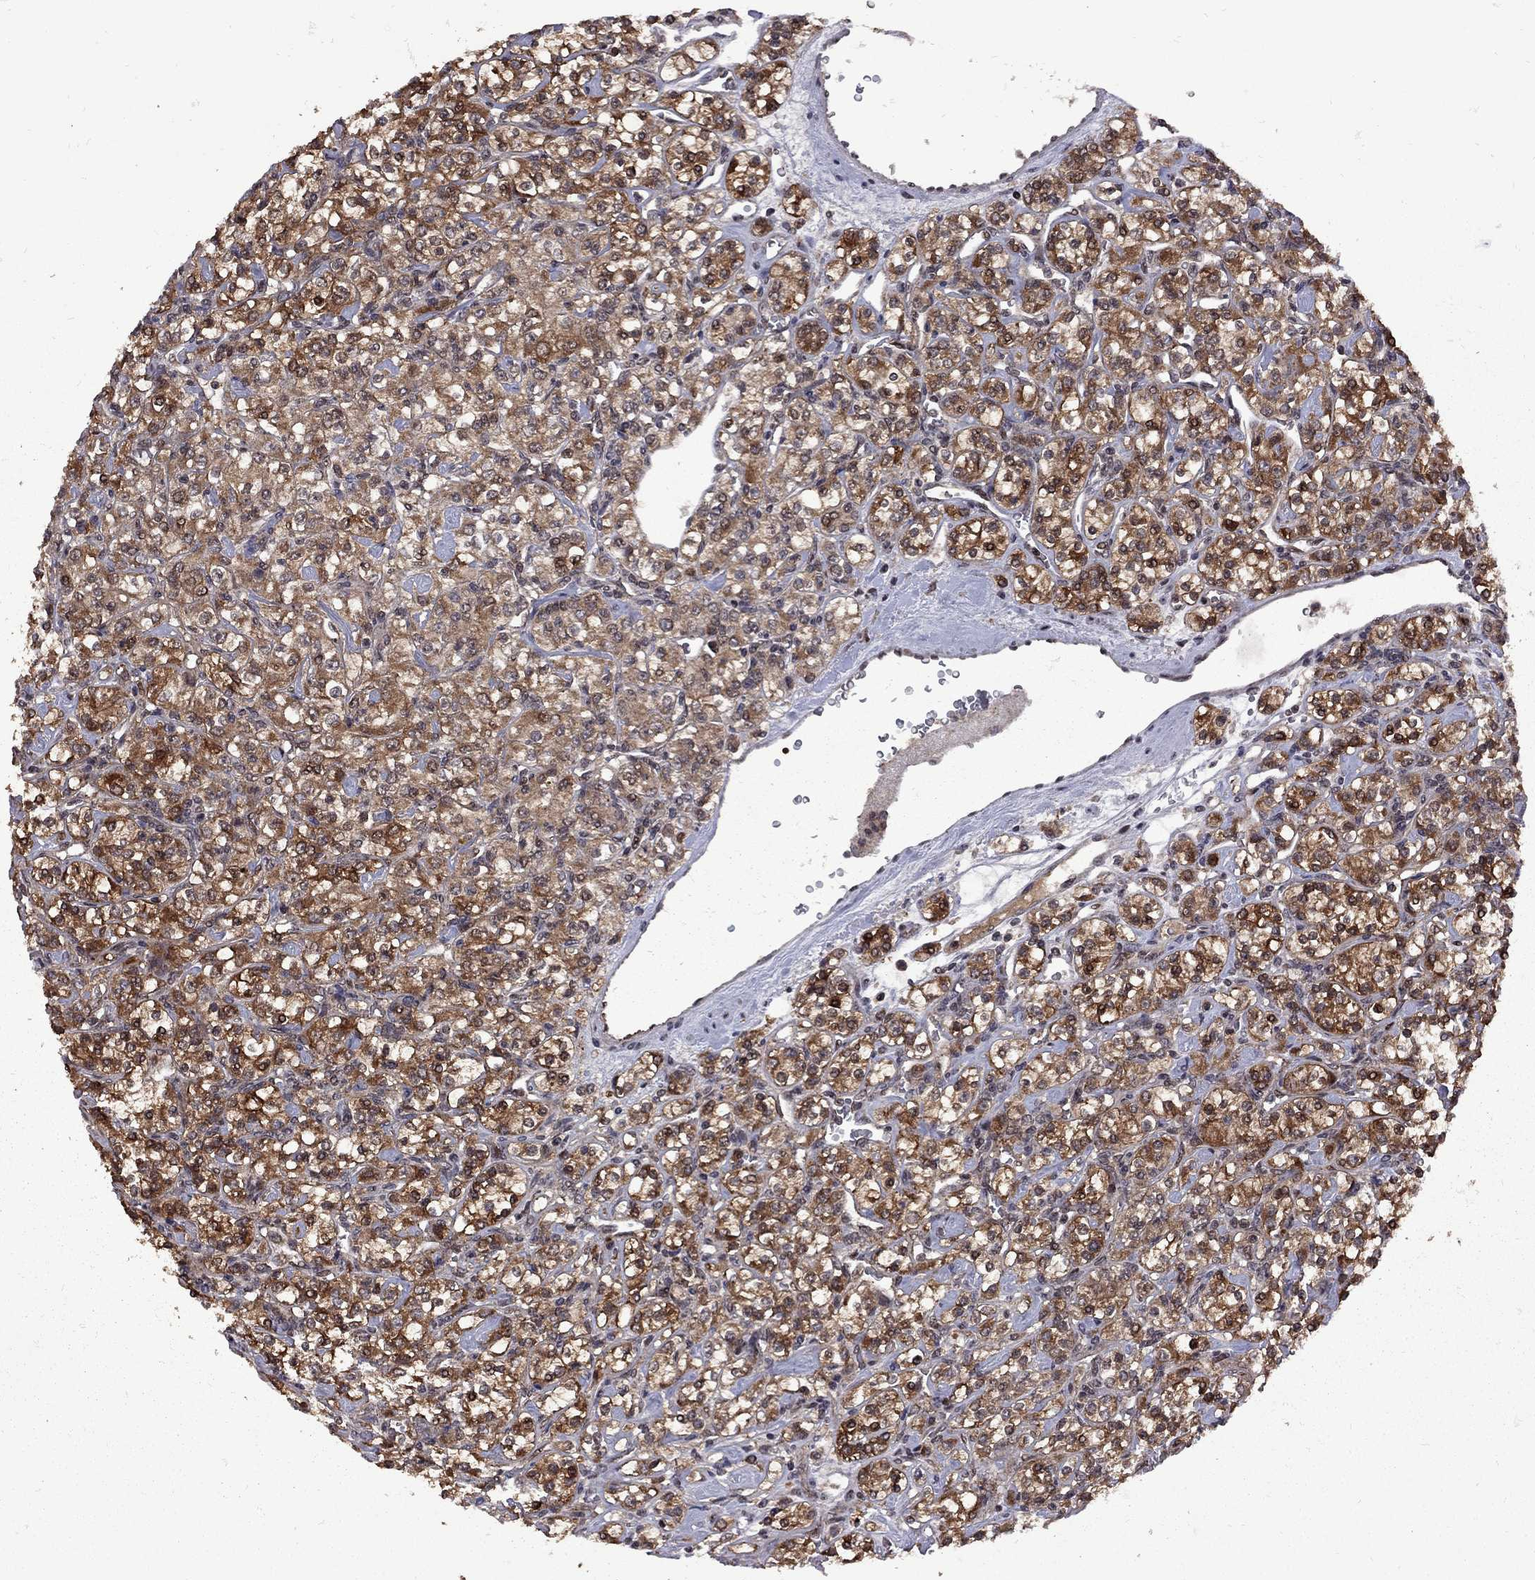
{"staining": {"intensity": "strong", "quantity": ">75%", "location": "cytoplasmic/membranous"}, "tissue": "renal cancer", "cell_type": "Tumor cells", "image_type": "cancer", "snomed": [{"axis": "morphology", "description": "Adenocarcinoma, NOS"}, {"axis": "topography", "description": "Kidney"}], "caption": "Immunohistochemical staining of renal cancer (adenocarcinoma) shows high levels of strong cytoplasmic/membranous expression in approximately >75% of tumor cells.", "gene": "IPP", "patient": {"sex": "male", "age": 77}}